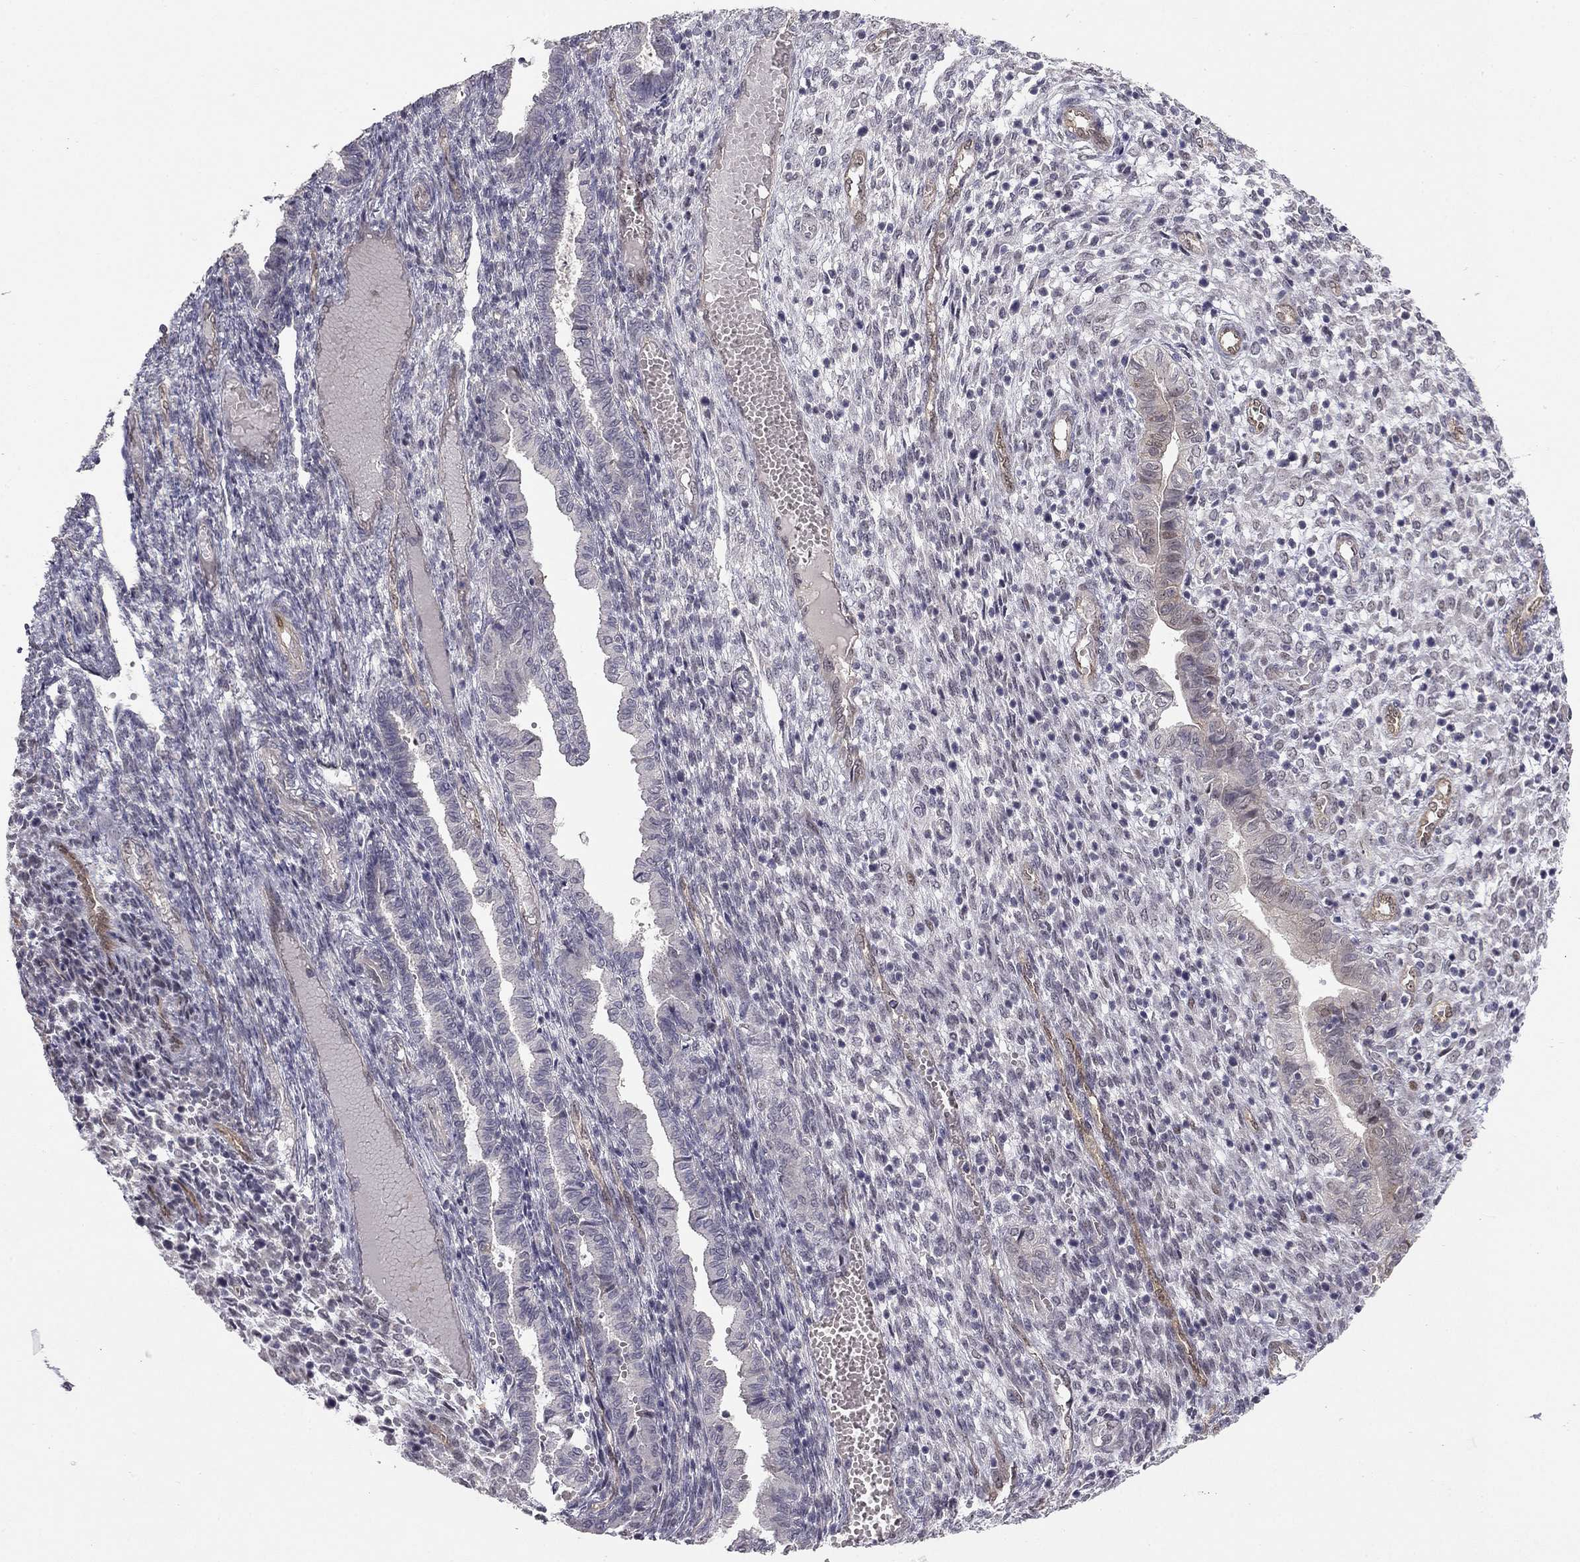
{"staining": {"intensity": "weak", "quantity": ">75%", "location": "cytoplasmic/membranous"}, "tissue": "endometrium", "cell_type": "Cells in endometrial stroma", "image_type": "normal", "snomed": [{"axis": "morphology", "description": "Normal tissue, NOS"}, {"axis": "topography", "description": "Endometrium"}], "caption": "This micrograph demonstrates immunohistochemistry staining of benign human endometrium, with low weak cytoplasmic/membranous positivity in about >75% of cells in endometrial stroma.", "gene": "STXBP6", "patient": {"sex": "female", "age": 43}}